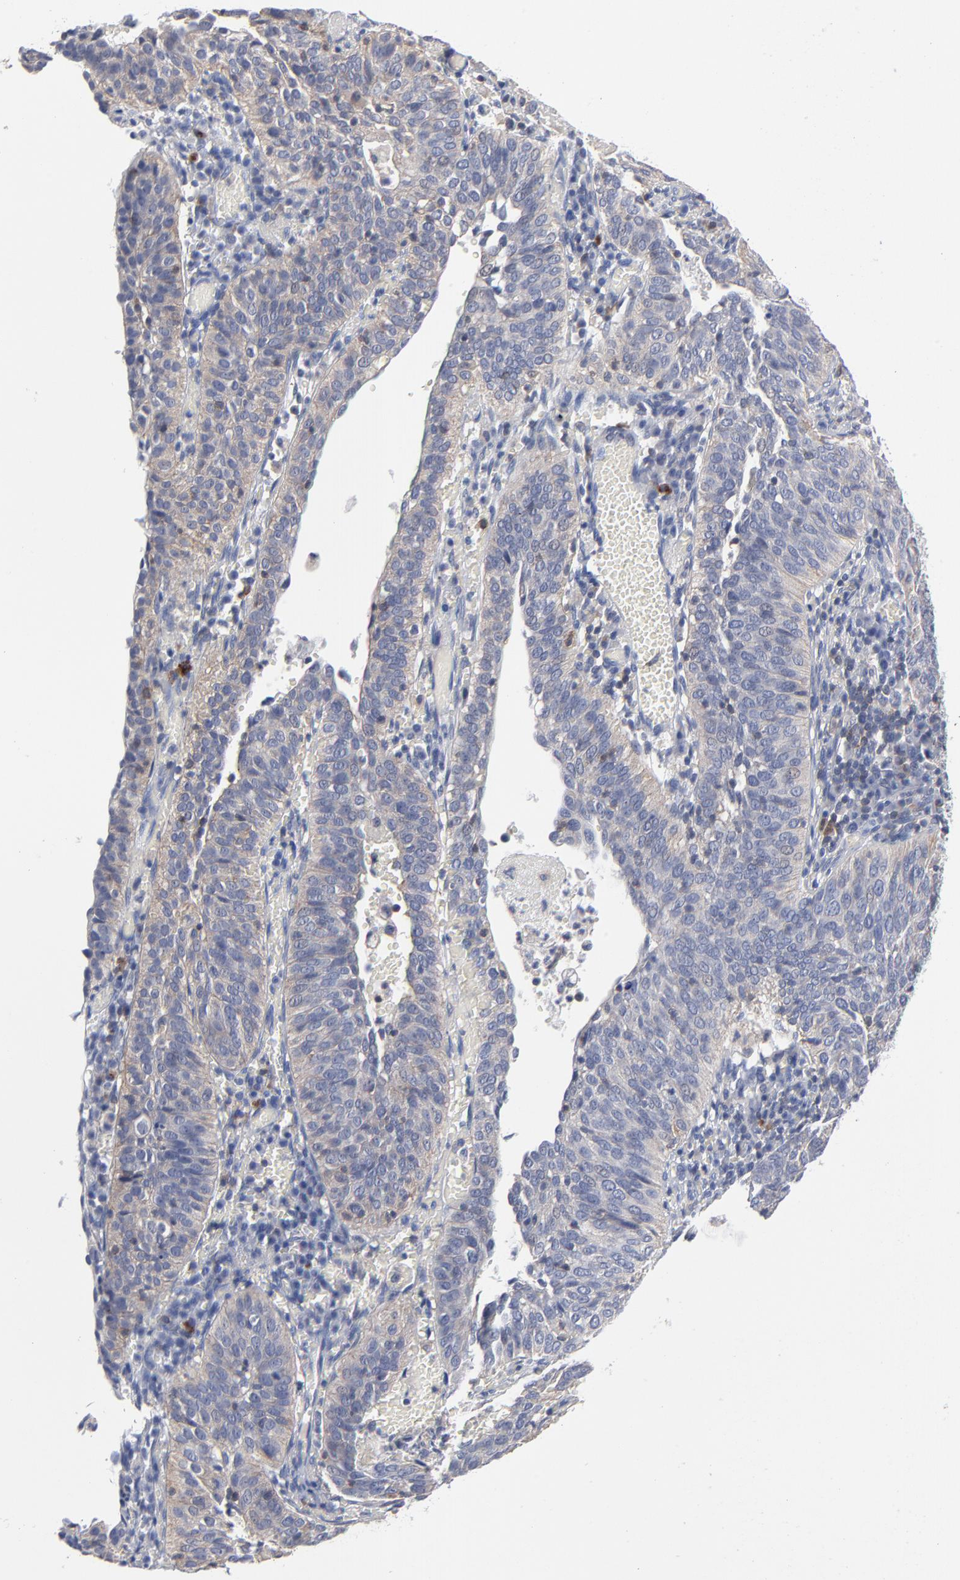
{"staining": {"intensity": "weak", "quantity": ">75%", "location": "cytoplasmic/membranous"}, "tissue": "cervical cancer", "cell_type": "Tumor cells", "image_type": "cancer", "snomed": [{"axis": "morphology", "description": "Squamous cell carcinoma, NOS"}, {"axis": "topography", "description": "Cervix"}], "caption": "Protein staining of squamous cell carcinoma (cervical) tissue exhibits weak cytoplasmic/membranous positivity in about >75% of tumor cells.", "gene": "PDLIM2", "patient": {"sex": "female", "age": 39}}